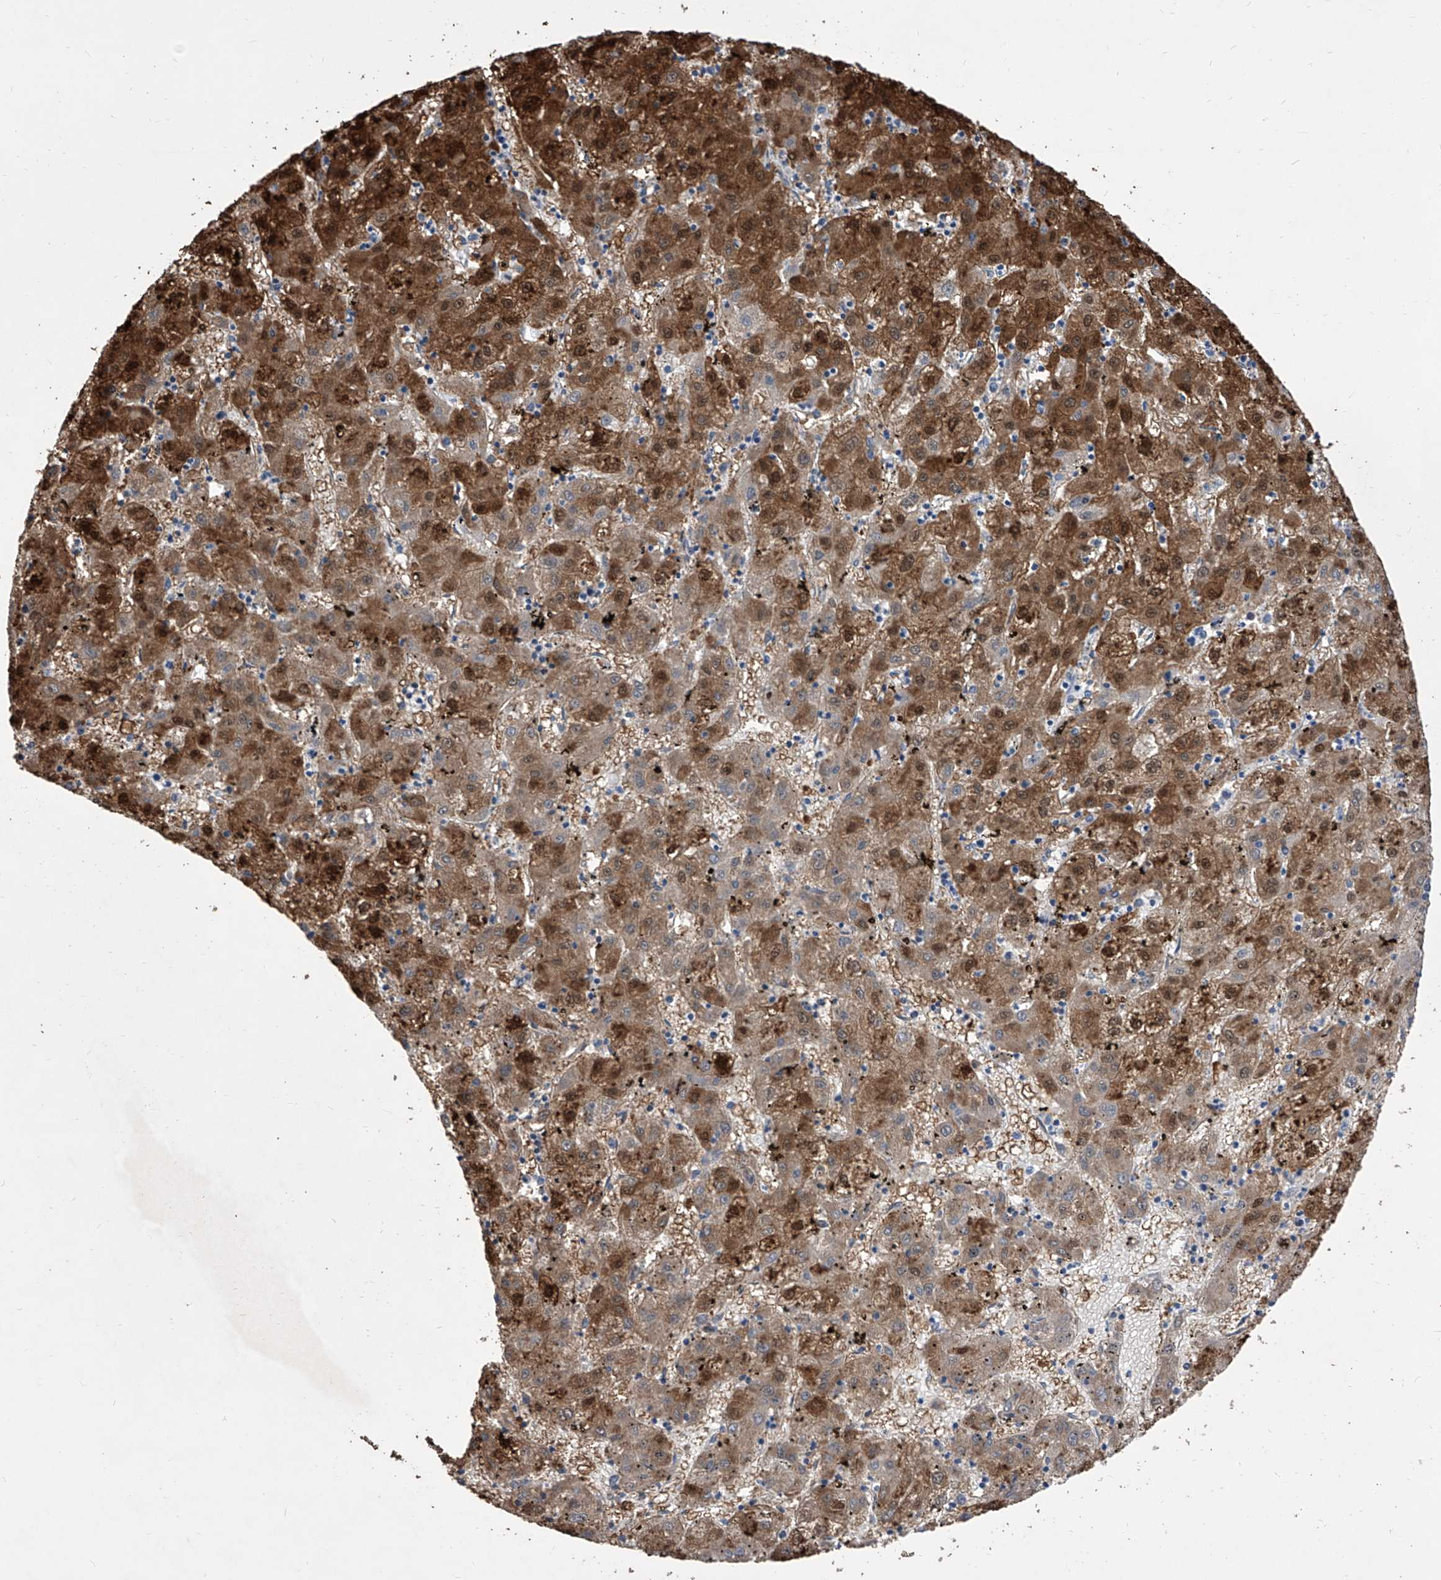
{"staining": {"intensity": "strong", "quantity": ">75%", "location": "cytoplasmic/membranous"}, "tissue": "liver cancer", "cell_type": "Tumor cells", "image_type": "cancer", "snomed": [{"axis": "morphology", "description": "Carcinoma, Hepatocellular, NOS"}, {"axis": "topography", "description": "Liver"}], "caption": "Hepatocellular carcinoma (liver) stained with DAB (3,3'-diaminobenzidine) immunohistochemistry (IHC) reveals high levels of strong cytoplasmic/membranous expression in about >75% of tumor cells.", "gene": "TJAP1", "patient": {"sex": "male", "age": 72}}